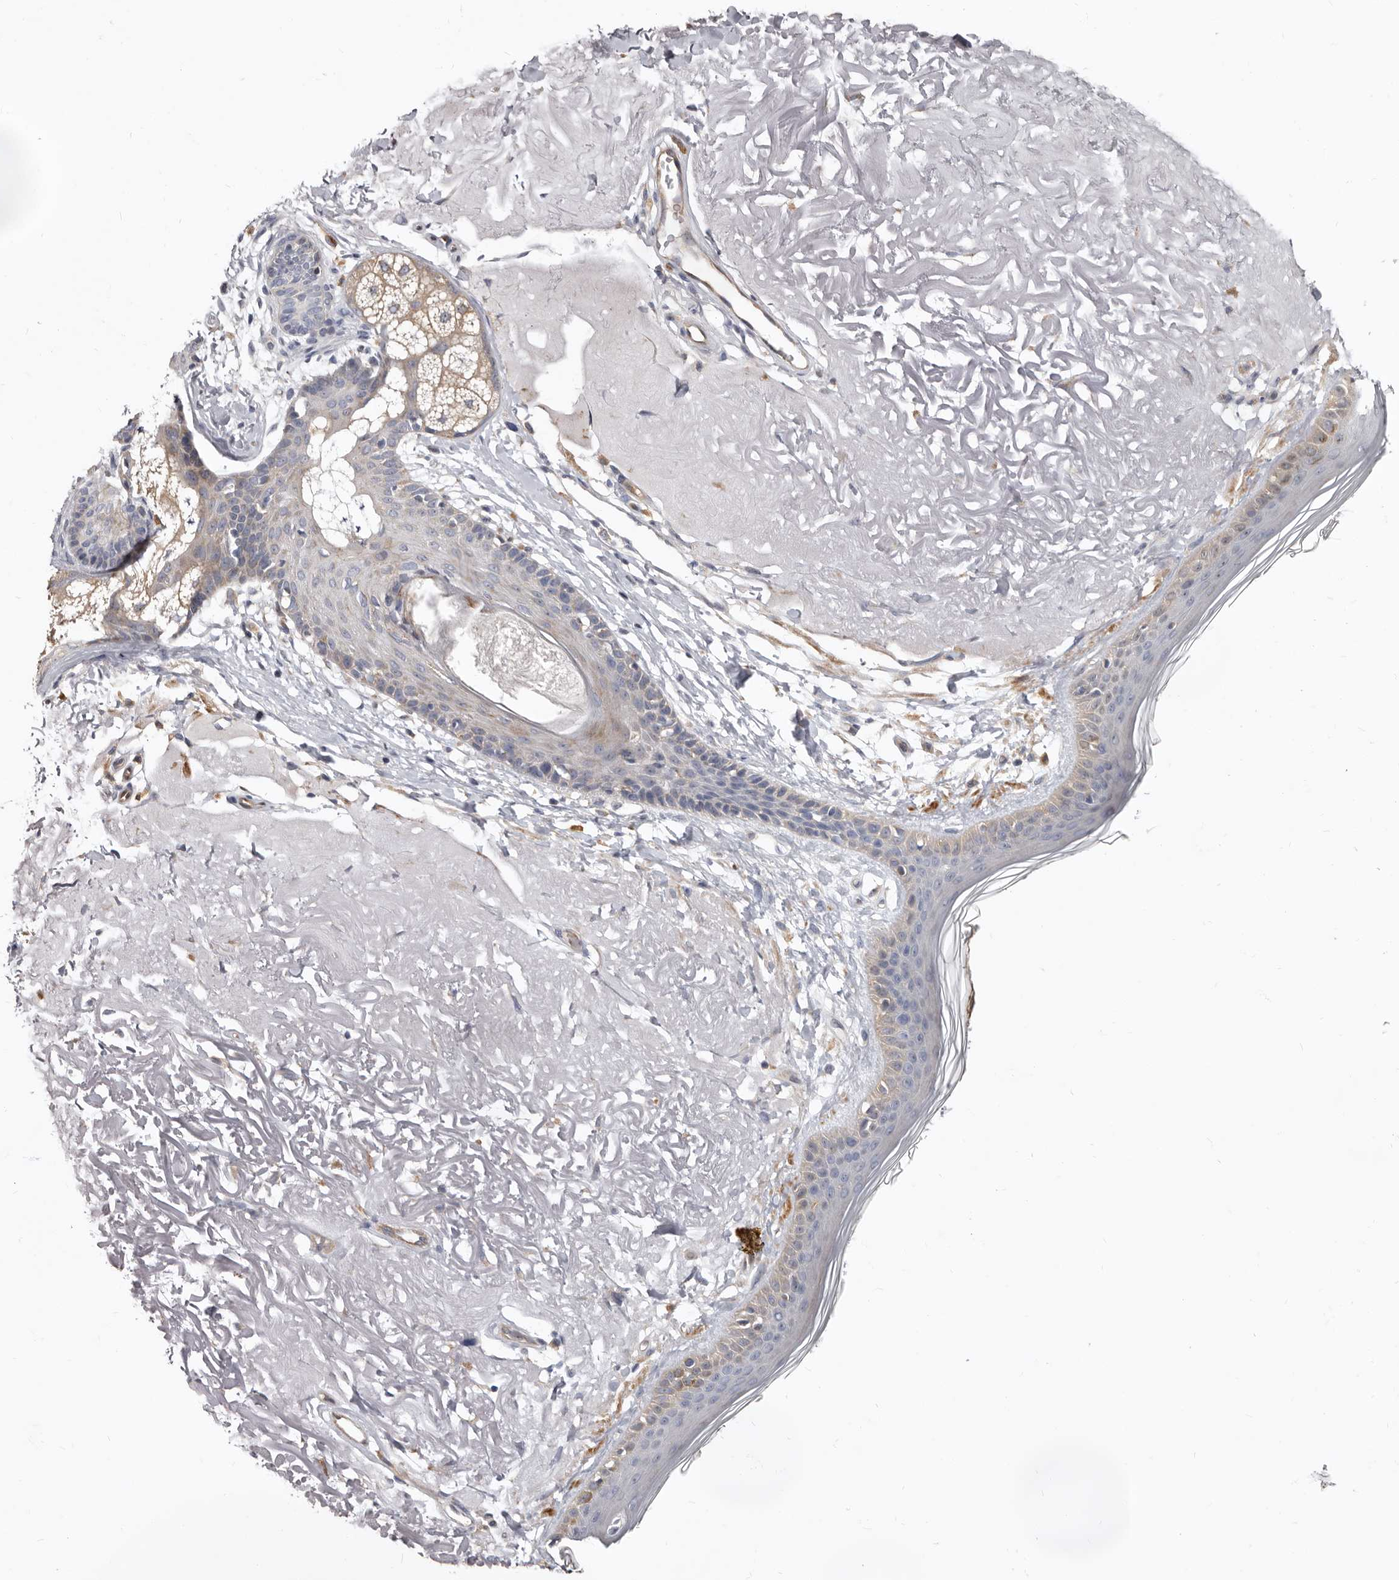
{"staining": {"intensity": "moderate", "quantity": "<25%", "location": "cytoplasmic/membranous"}, "tissue": "skin", "cell_type": "Fibroblasts", "image_type": "normal", "snomed": [{"axis": "morphology", "description": "Normal tissue, NOS"}, {"axis": "topography", "description": "Skin"}, {"axis": "topography", "description": "Skeletal muscle"}], "caption": "DAB (3,3'-diaminobenzidine) immunohistochemical staining of benign human skin exhibits moderate cytoplasmic/membranous protein staining in approximately <25% of fibroblasts.", "gene": "FMO2", "patient": {"sex": "male", "age": 83}}